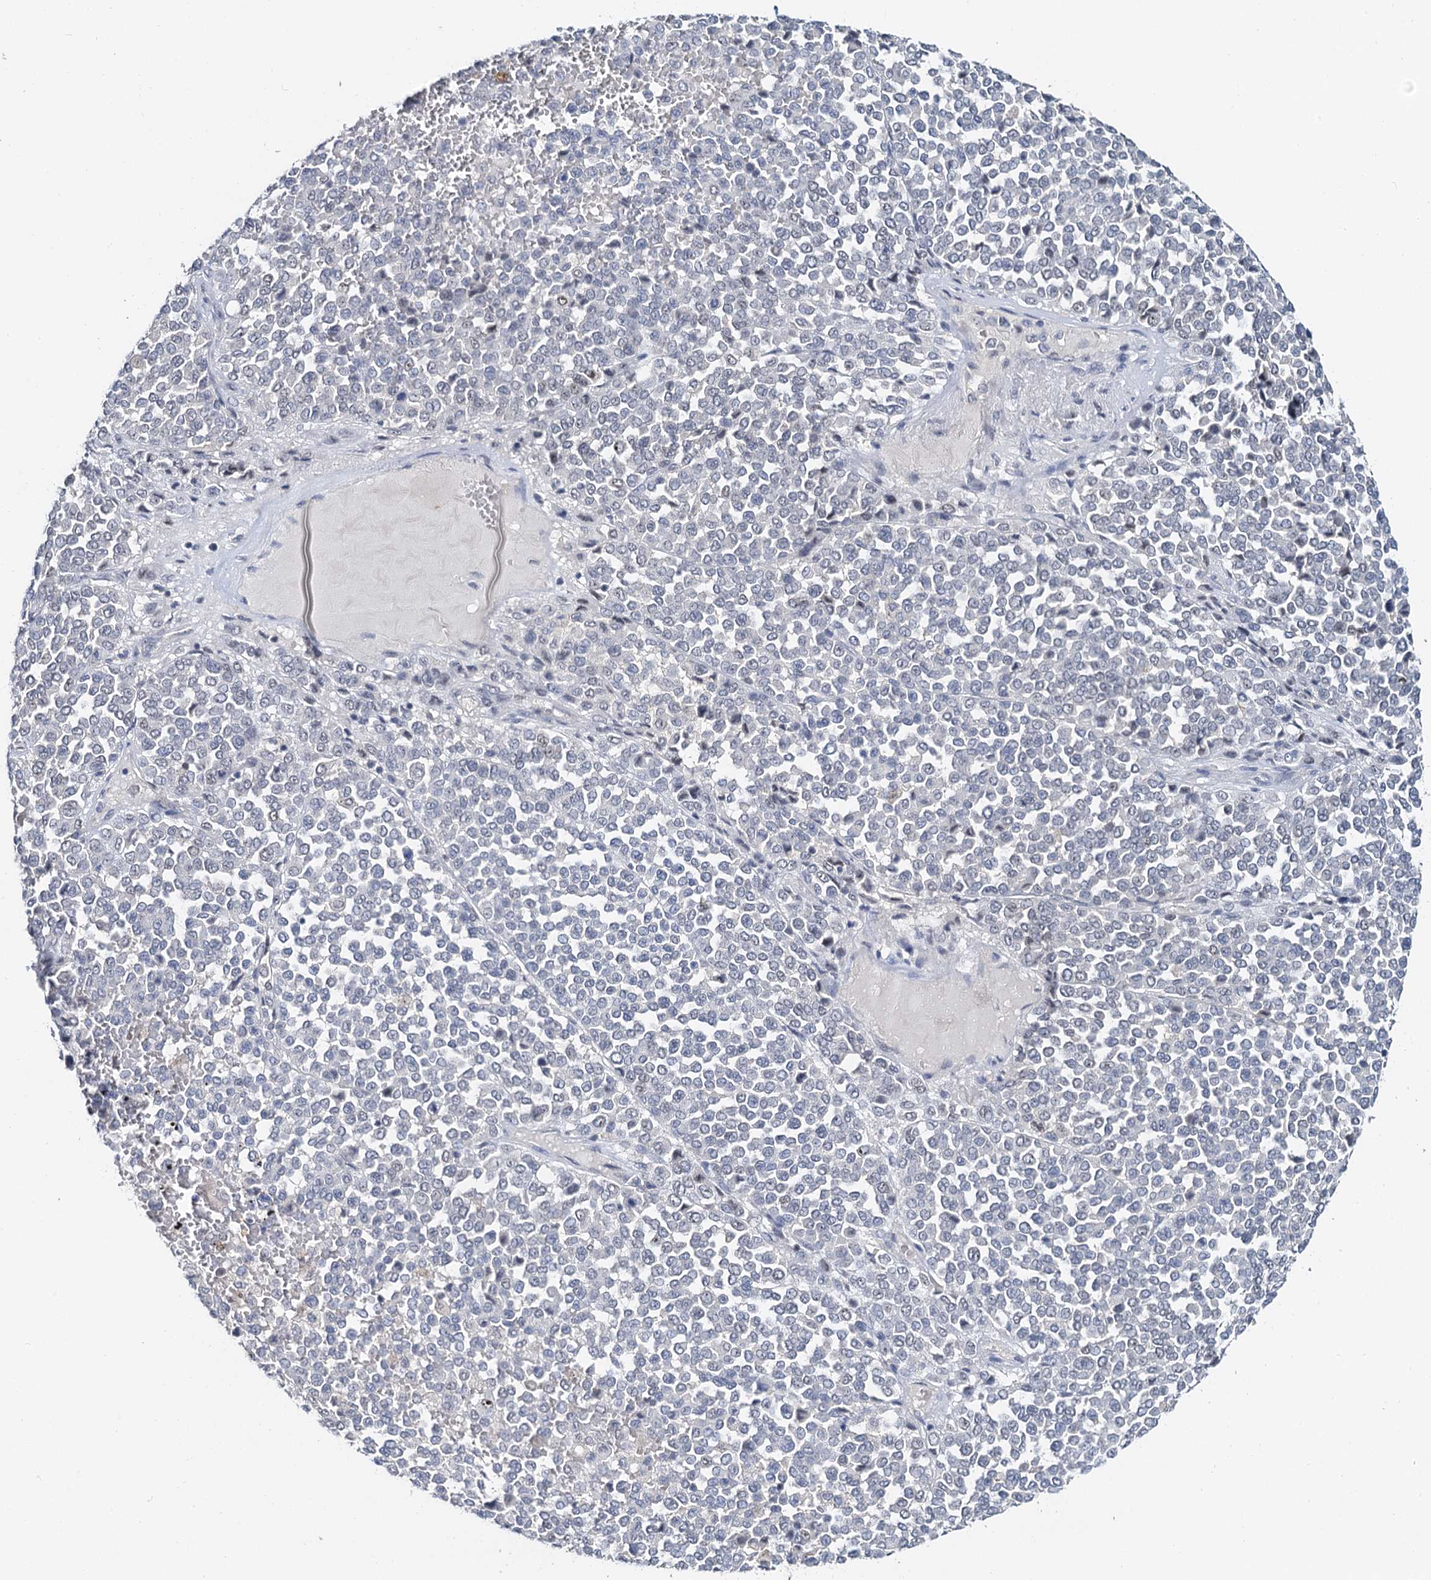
{"staining": {"intensity": "negative", "quantity": "none", "location": "none"}, "tissue": "melanoma", "cell_type": "Tumor cells", "image_type": "cancer", "snomed": [{"axis": "morphology", "description": "Malignant melanoma, Metastatic site"}, {"axis": "topography", "description": "Pancreas"}], "caption": "Photomicrograph shows no protein expression in tumor cells of malignant melanoma (metastatic site) tissue. The staining is performed using DAB brown chromogen with nuclei counter-stained in using hematoxylin.", "gene": "NOP2", "patient": {"sex": "female", "age": 30}}